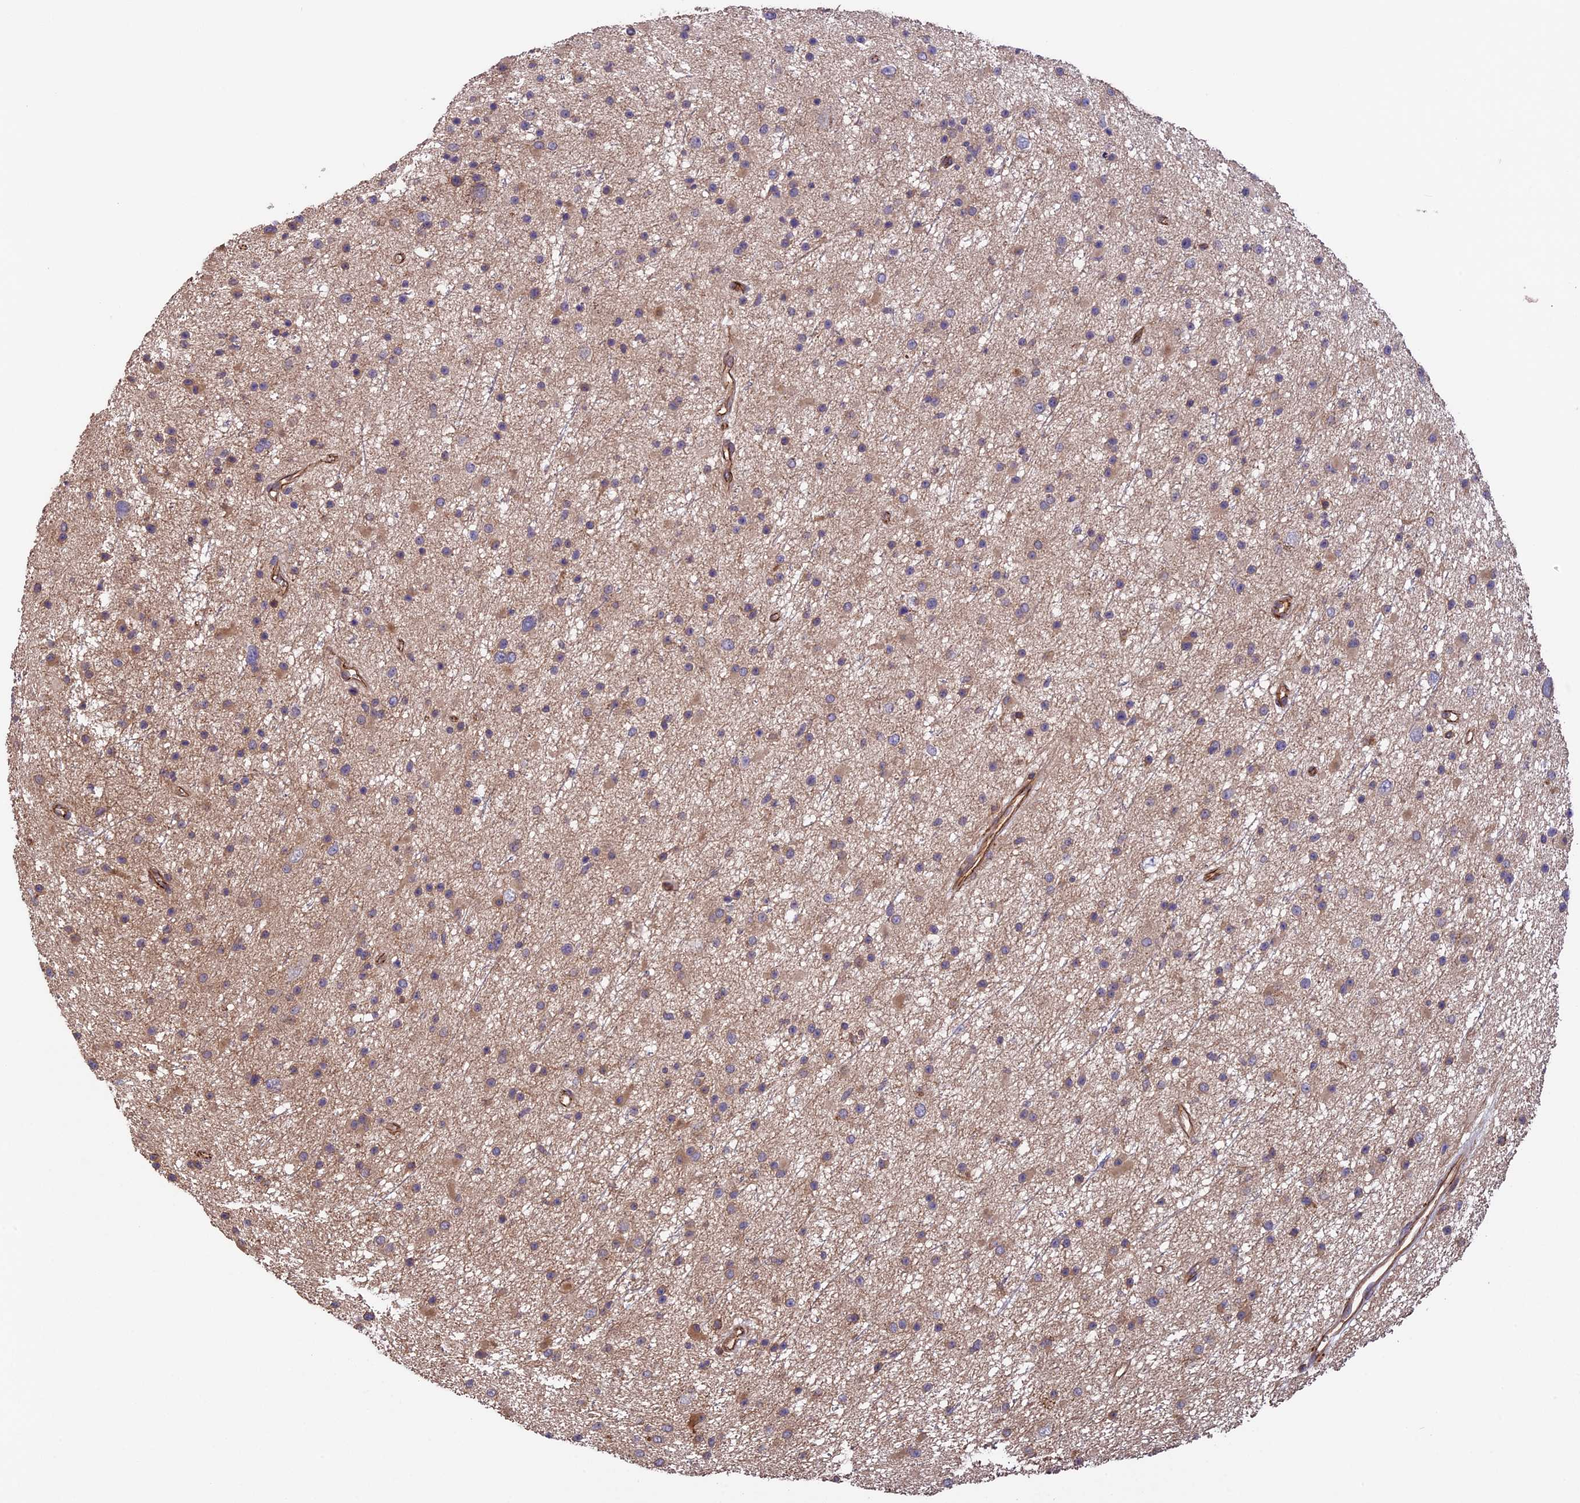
{"staining": {"intensity": "weak", "quantity": ">75%", "location": "cytoplasmic/membranous"}, "tissue": "glioma", "cell_type": "Tumor cells", "image_type": "cancer", "snomed": [{"axis": "morphology", "description": "Glioma, malignant, Low grade"}, {"axis": "topography", "description": "Cerebral cortex"}], "caption": "Immunohistochemical staining of human glioma displays low levels of weak cytoplasmic/membranous protein positivity in about >75% of tumor cells.", "gene": "GAS8", "patient": {"sex": "female", "age": 39}}